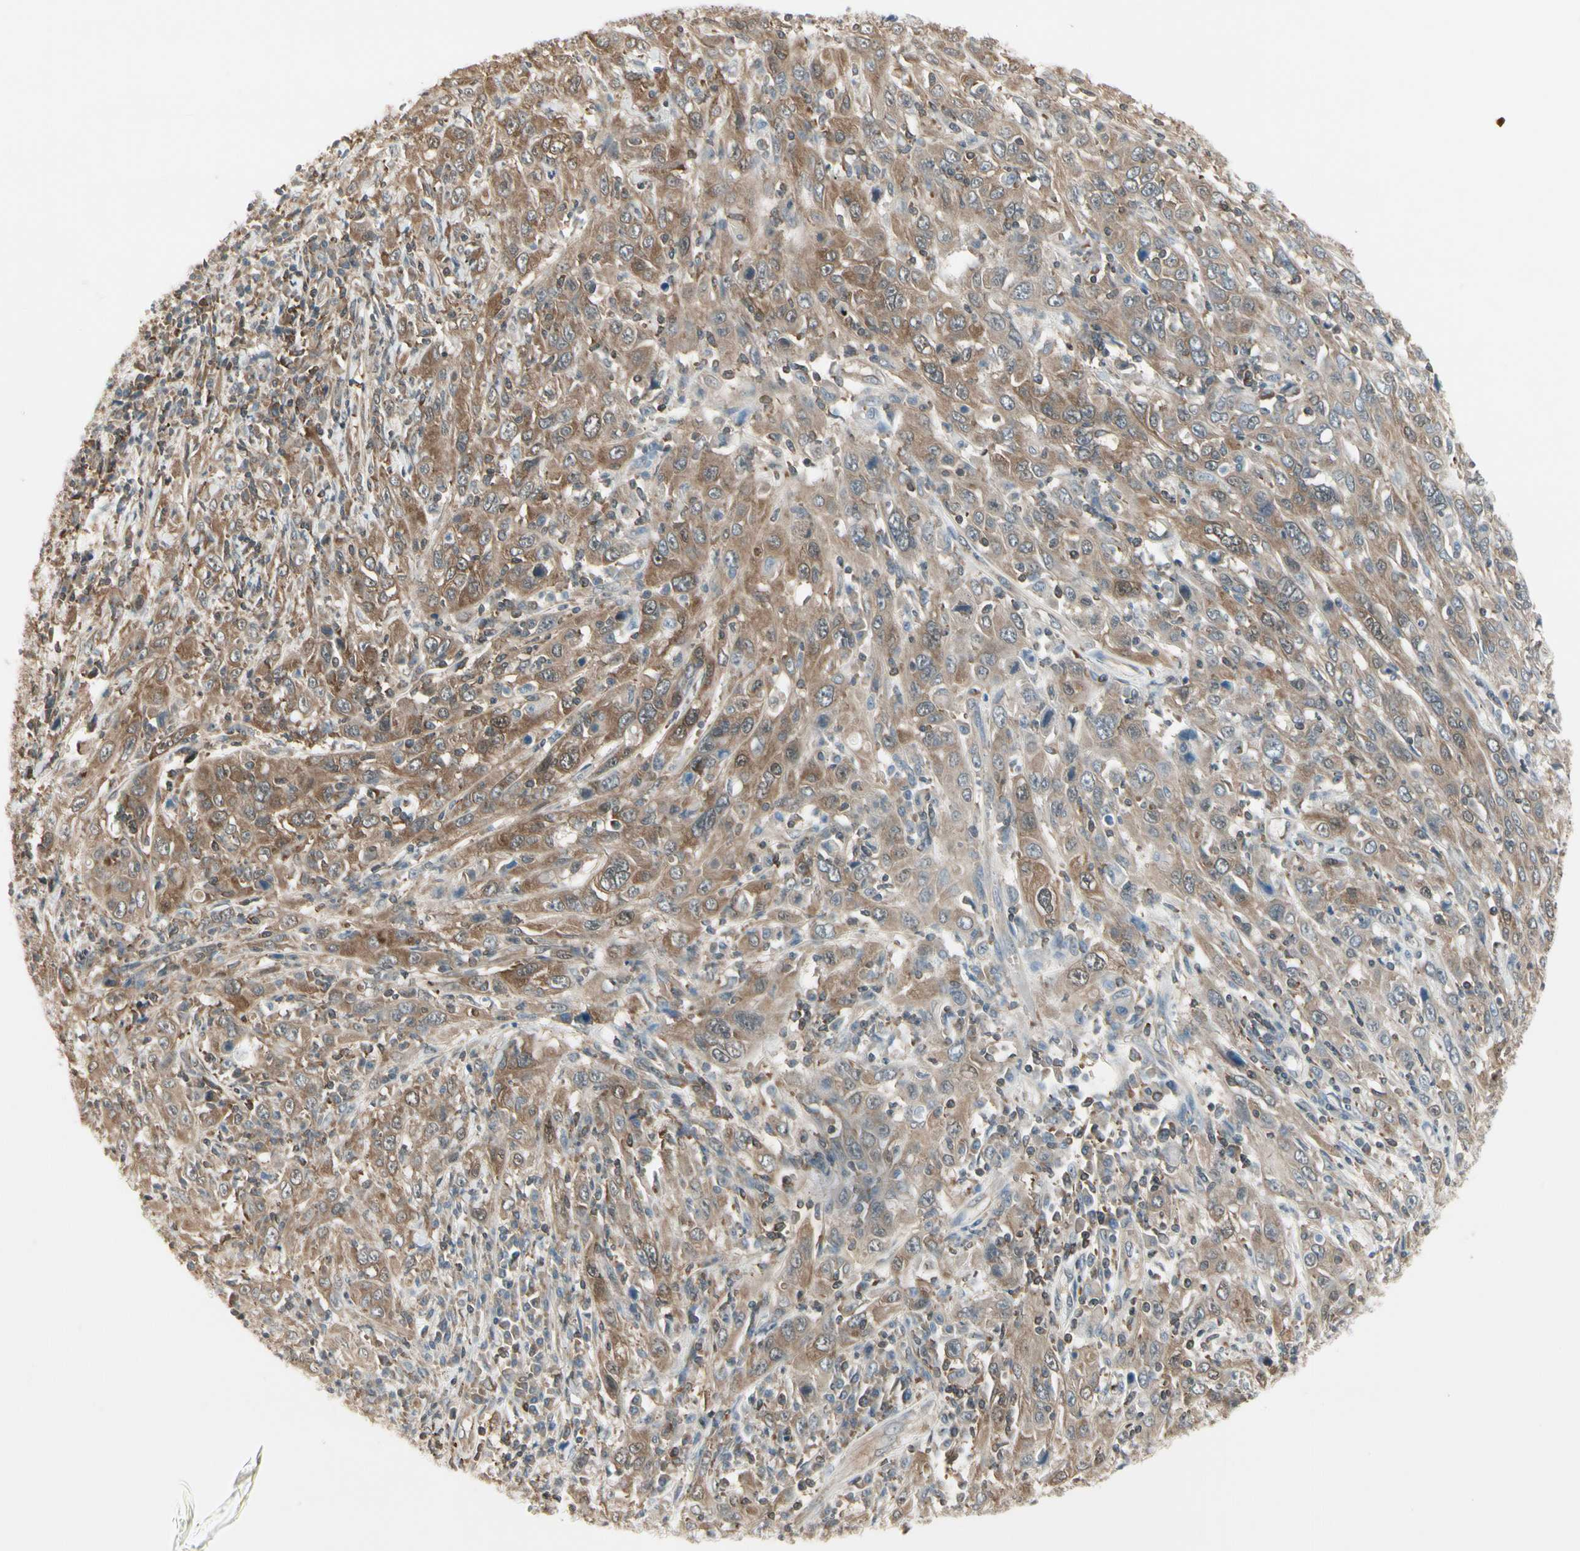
{"staining": {"intensity": "moderate", "quantity": ">75%", "location": "cytoplasmic/membranous"}, "tissue": "cervical cancer", "cell_type": "Tumor cells", "image_type": "cancer", "snomed": [{"axis": "morphology", "description": "Squamous cell carcinoma, NOS"}, {"axis": "topography", "description": "Cervix"}], "caption": "Cervical cancer (squamous cell carcinoma) stained with a brown dye reveals moderate cytoplasmic/membranous positive staining in approximately >75% of tumor cells.", "gene": "OXSR1", "patient": {"sex": "female", "age": 46}}